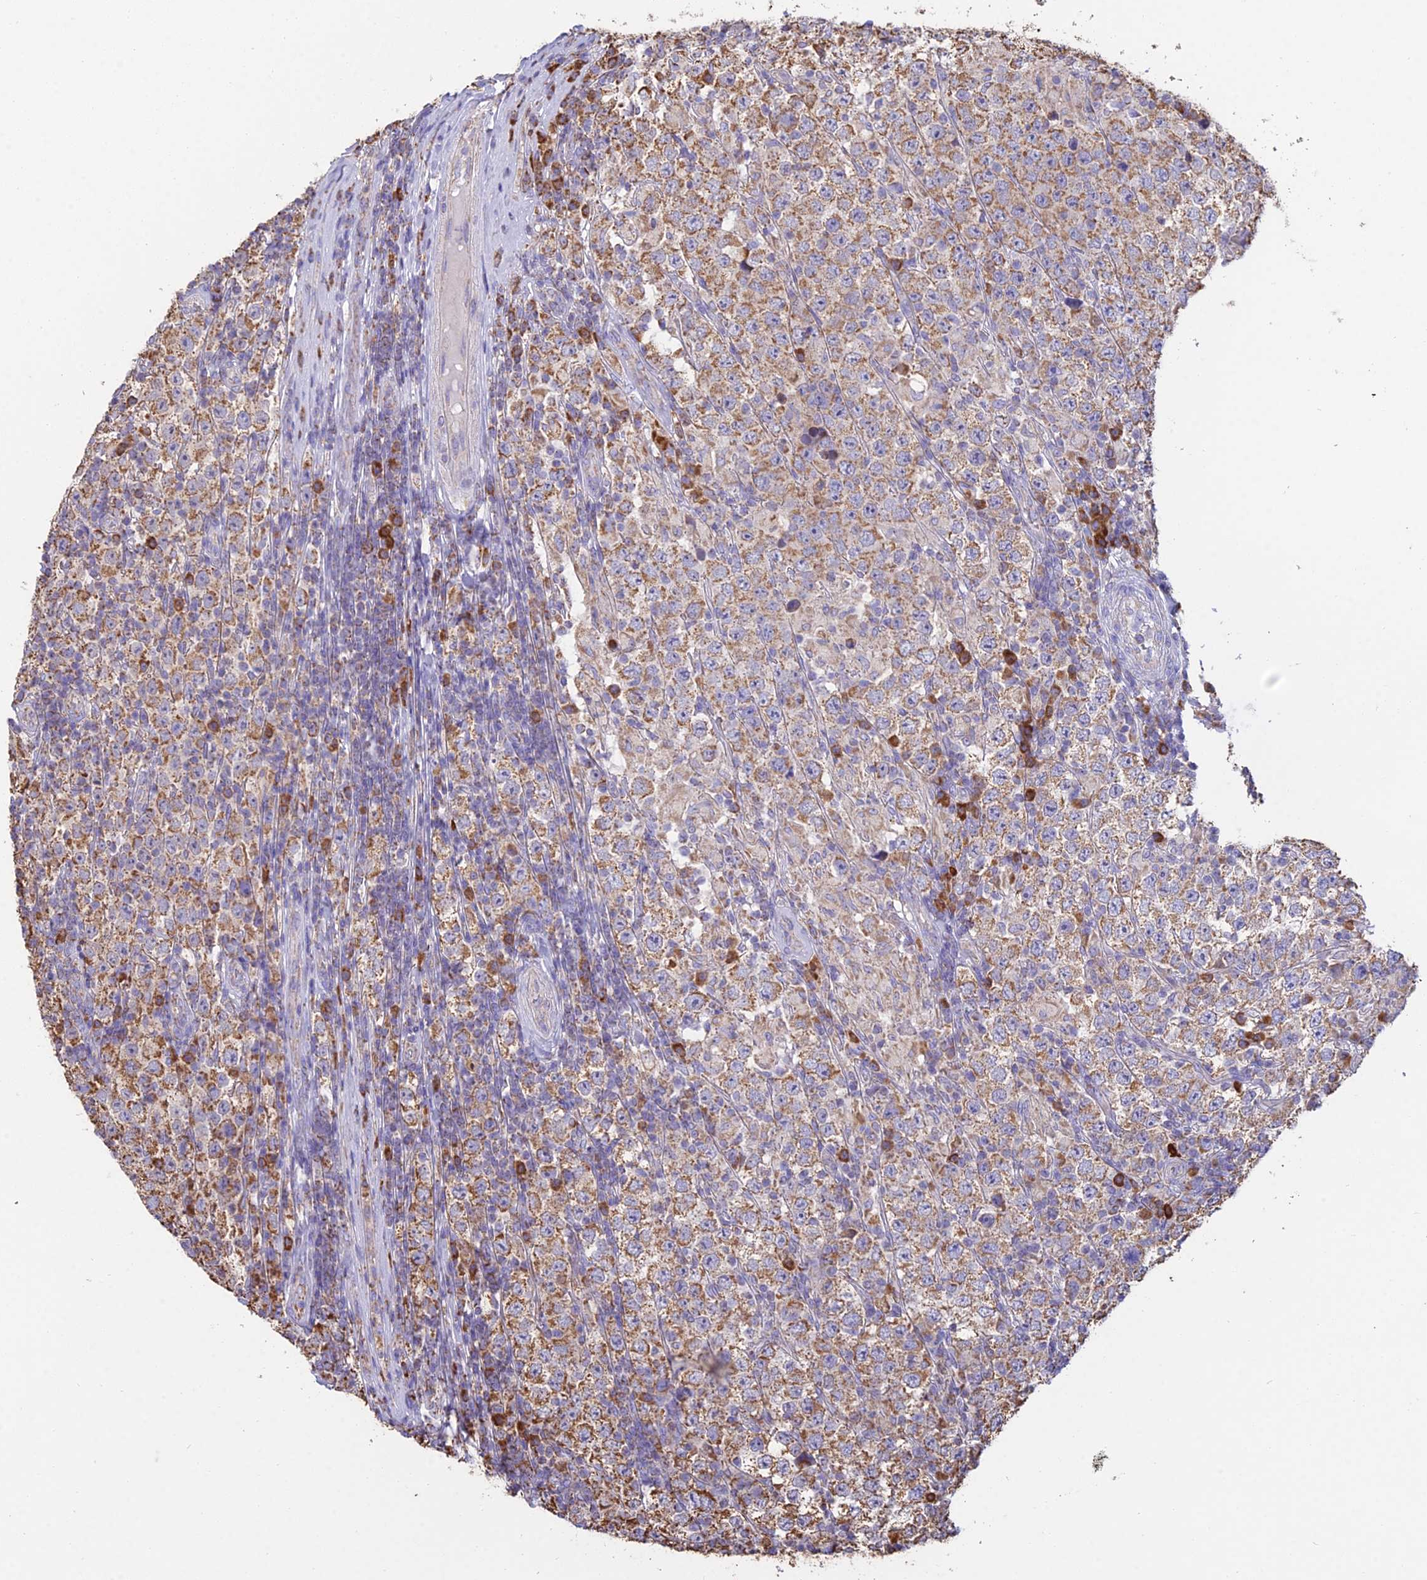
{"staining": {"intensity": "moderate", "quantity": ">75%", "location": "cytoplasmic/membranous"}, "tissue": "testis cancer", "cell_type": "Tumor cells", "image_type": "cancer", "snomed": [{"axis": "morphology", "description": "Normal tissue, NOS"}, {"axis": "morphology", "description": "Urothelial carcinoma, High grade"}, {"axis": "morphology", "description": "Seminoma, NOS"}, {"axis": "morphology", "description": "Carcinoma, Embryonal, NOS"}, {"axis": "topography", "description": "Urinary bladder"}, {"axis": "topography", "description": "Testis"}], "caption": "Tumor cells demonstrate moderate cytoplasmic/membranous positivity in approximately >75% of cells in seminoma (testis).", "gene": "OR2W3", "patient": {"sex": "male", "age": 41}}